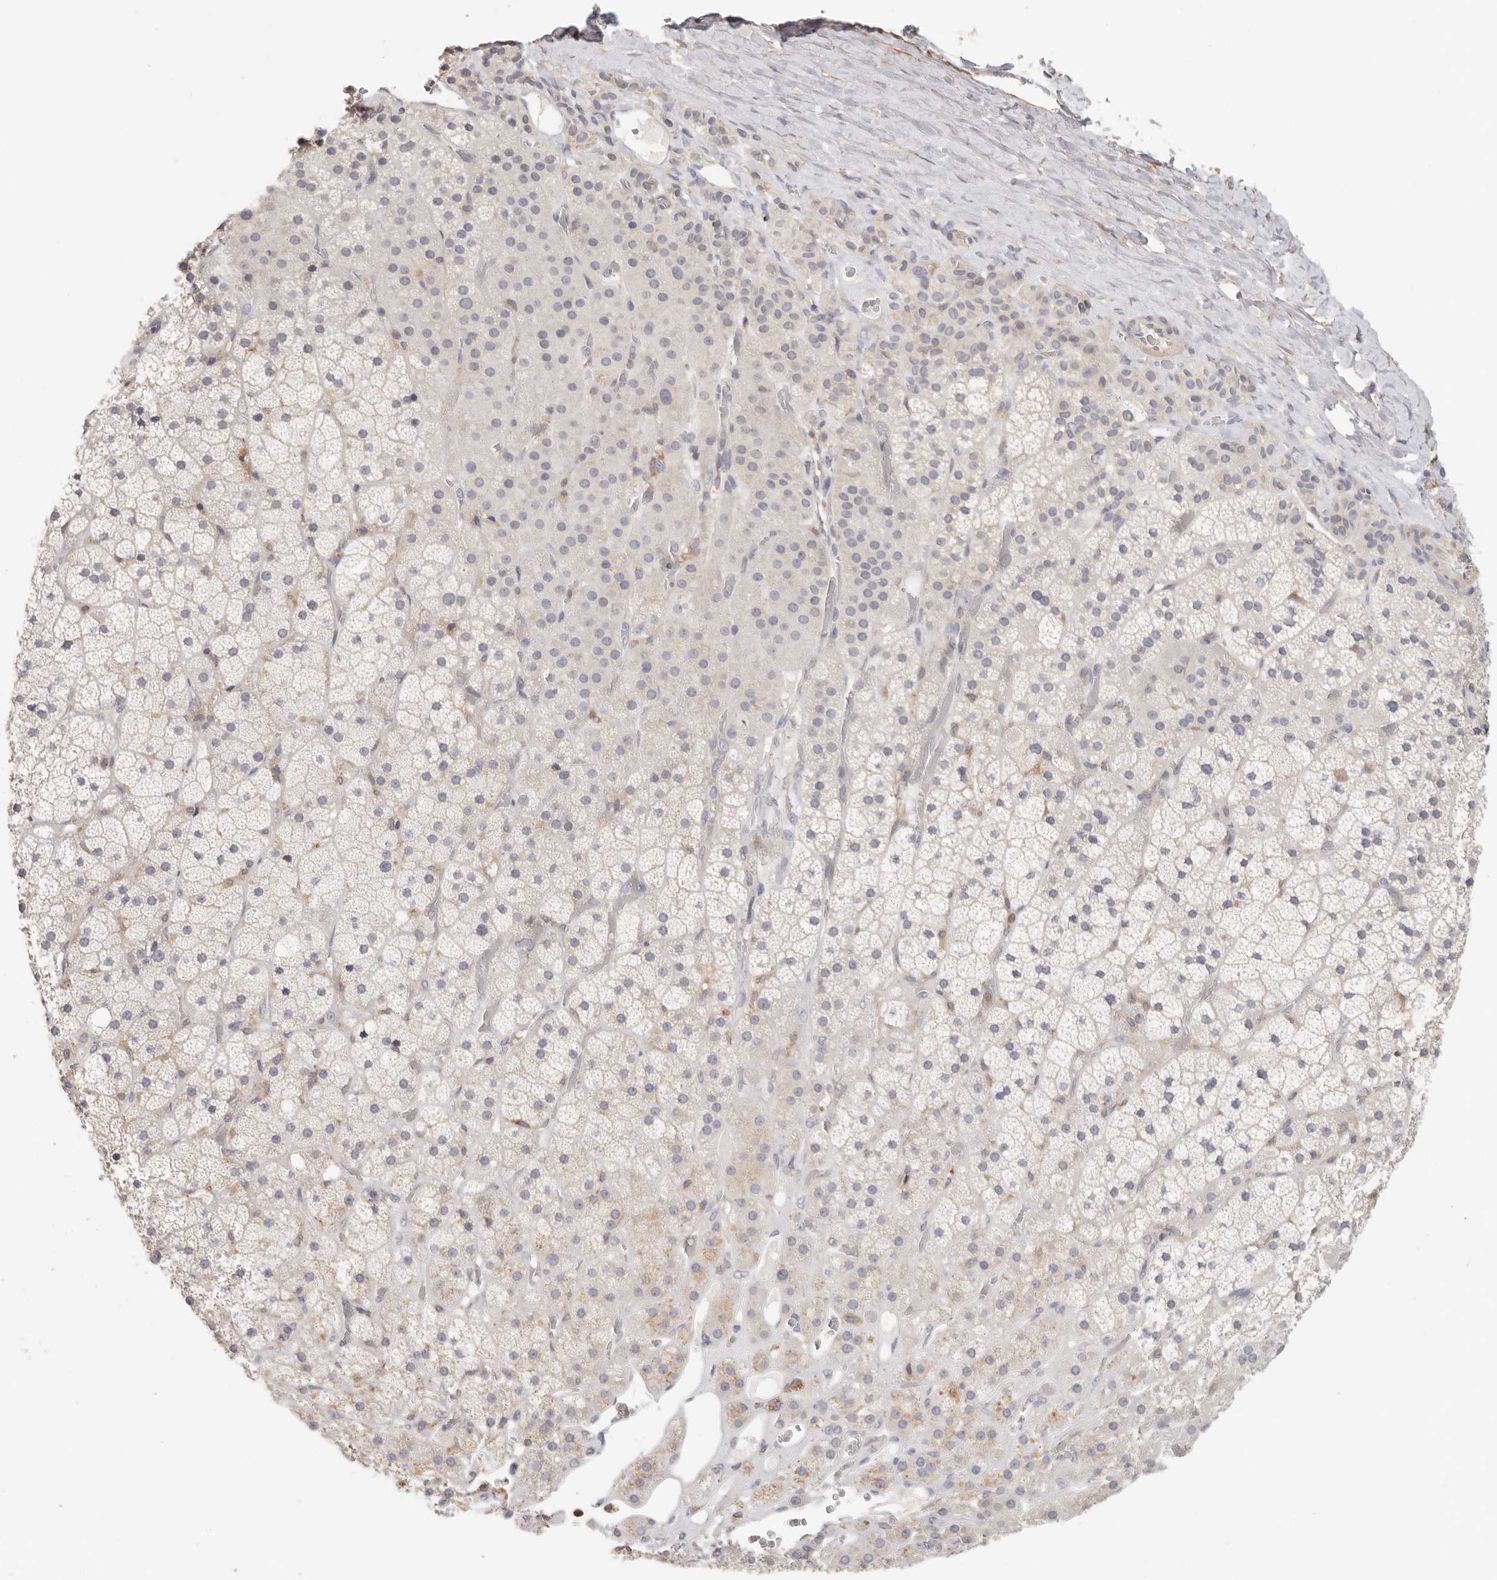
{"staining": {"intensity": "weak", "quantity": "<25%", "location": "cytoplasmic/membranous"}, "tissue": "adrenal gland", "cell_type": "Glandular cells", "image_type": "normal", "snomed": [{"axis": "morphology", "description": "Normal tissue, NOS"}, {"axis": "topography", "description": "Adrenal gland"}], "caption": "Glandular cells show no significant positivity in unremarkable adrenal gland.", "gene": "ANXA9", "patient": {"sex": "male", "age": 57}}